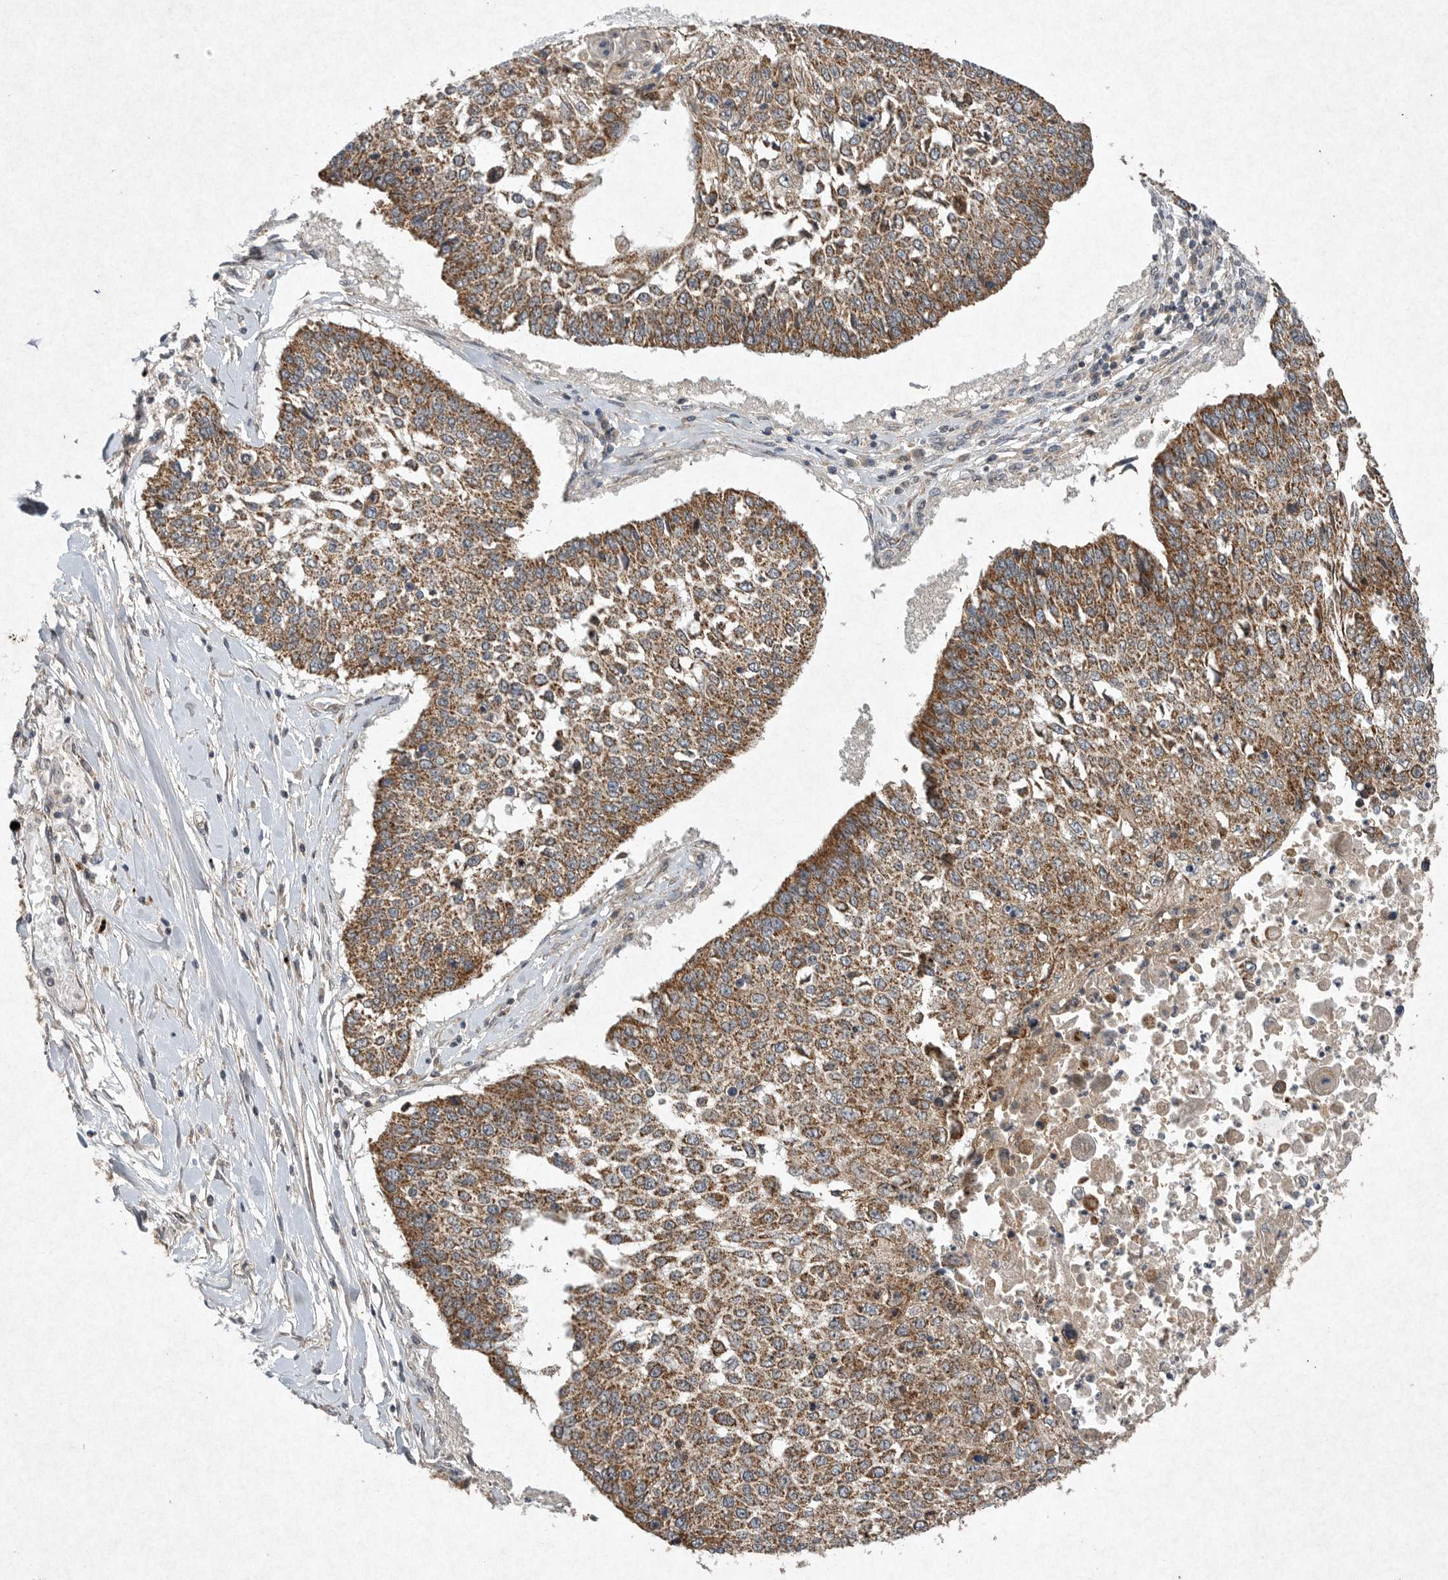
{"staining": {"intensity": "moderate", "quantity": ">75%", "location": "cytoplasmic/membranous"}, "tissue": "lung cancer", "cell_type": "Tumor cells", "image_type": "cancer", "snomed": [{"axis": "morphology", "description": "Normal tissue, NOS"}, {"axis": "morphology", "description": "Squamous cell carcinoma, NOS"}, {"axis": "topography", "description": "Cartilage tissue"}, {"axis": "topography", "description": "Bronchus"}, {"axis": "topography", "description": "Lung"}, {"axis": "topography", "description": "Peripheral nerve tissue"}], "caption": "Immunohistochemistry (IHC) (DAB) staining of lung squamous cell carcinoma reveals moderate cytoplasmic/membranous protein expression in approximately >75% of tumor cells.", "gene": "DDR1", "patient": {"sex": "female", "age": 49}}